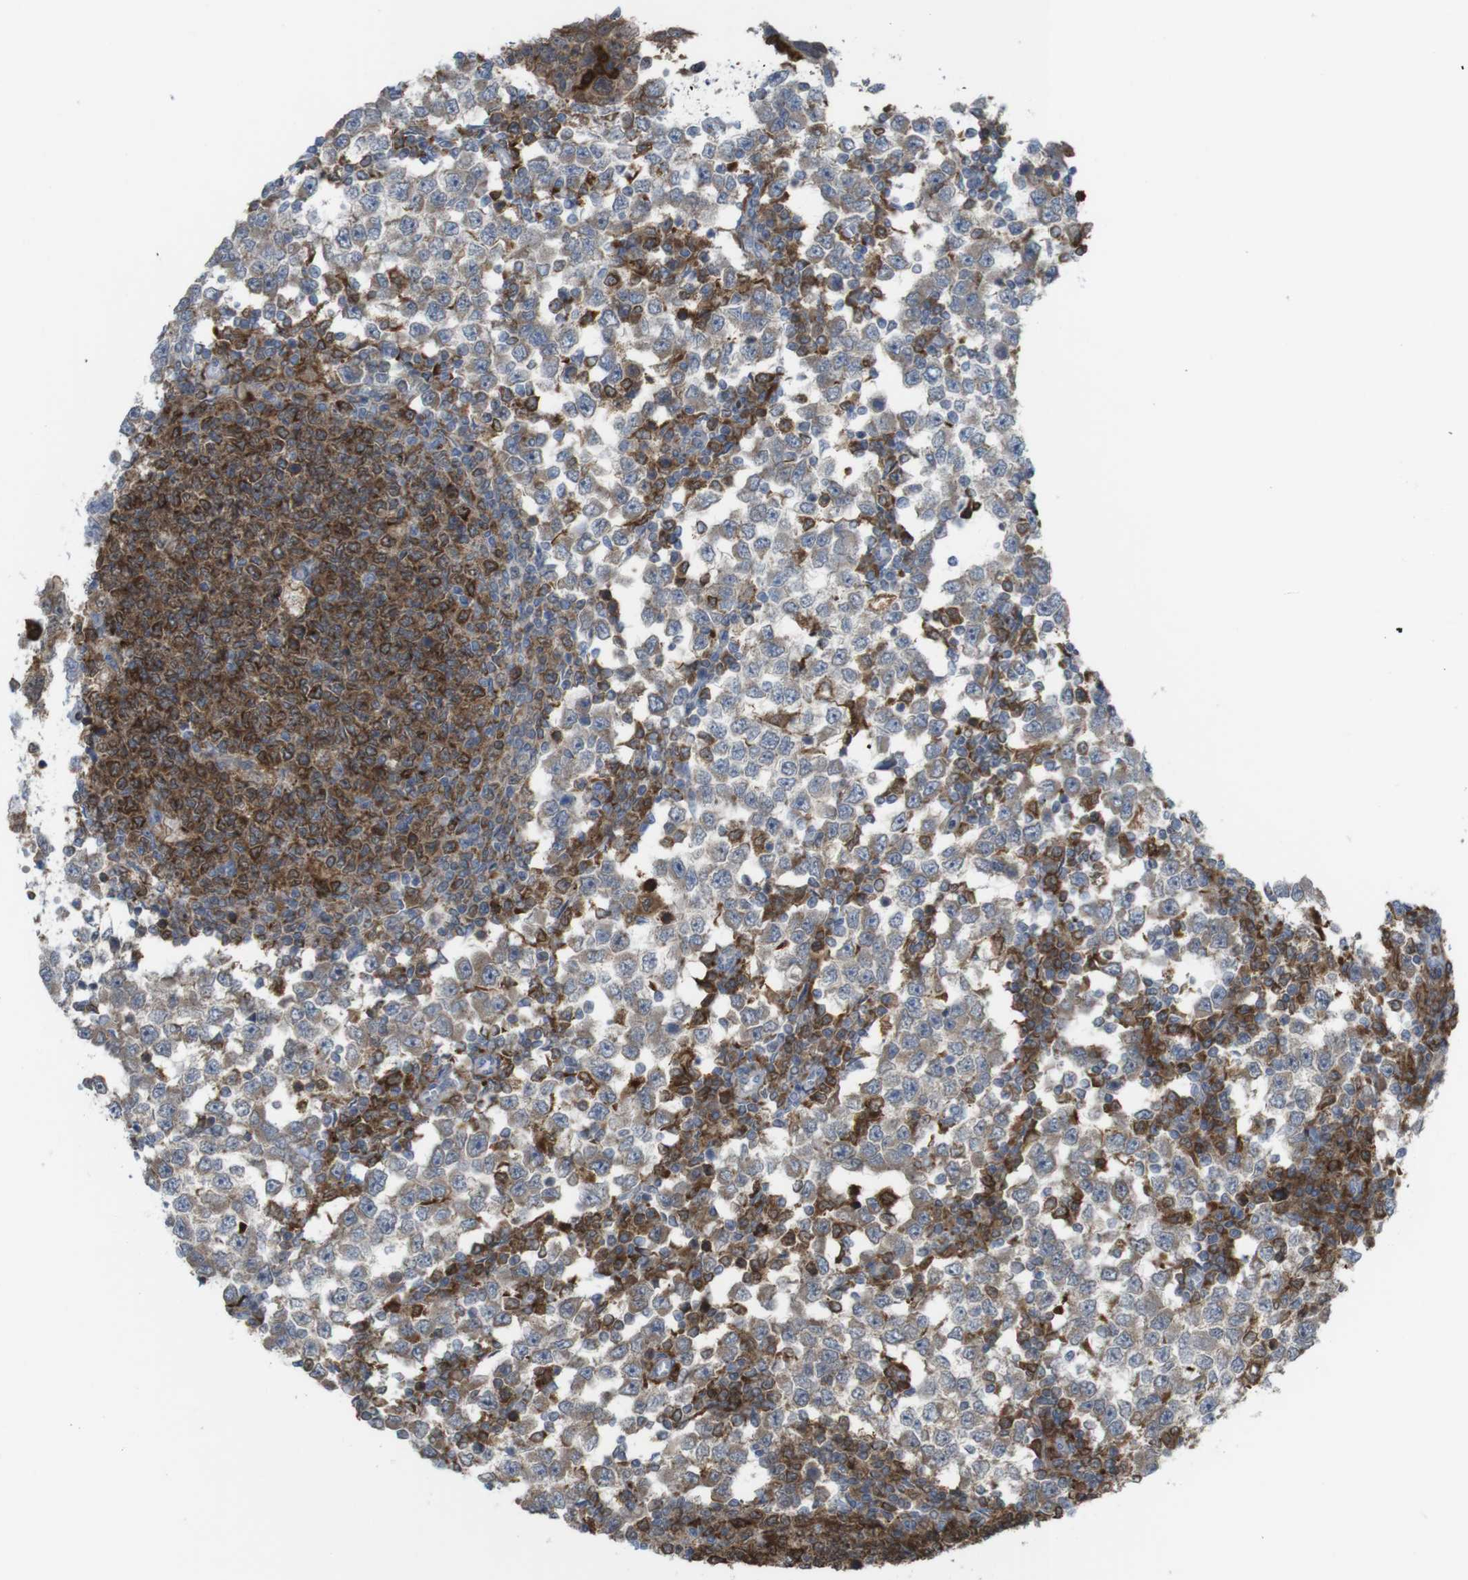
{"staining": {"intensity": "weak", "quantity": ">75%", "location": "cytoplasmic/membranous"}, "tissue": "testis cancer", "cell_type": "Tumor cells", "image_type": "cancer", "snomed": [{"axis": "morphology", "description": "Seminoma, NOS"}, {"axis": "topography", "description": "Testis"}], "caption": "A histopathology image showing weak cytoplasmic/membranous expression in approximately >75% of tumor cells in testis cancer (seminoma), as visualized by brown immunohistochemical staining.", "gene": "PRKCD", "patient": {"sex": "male", "age": 65}}